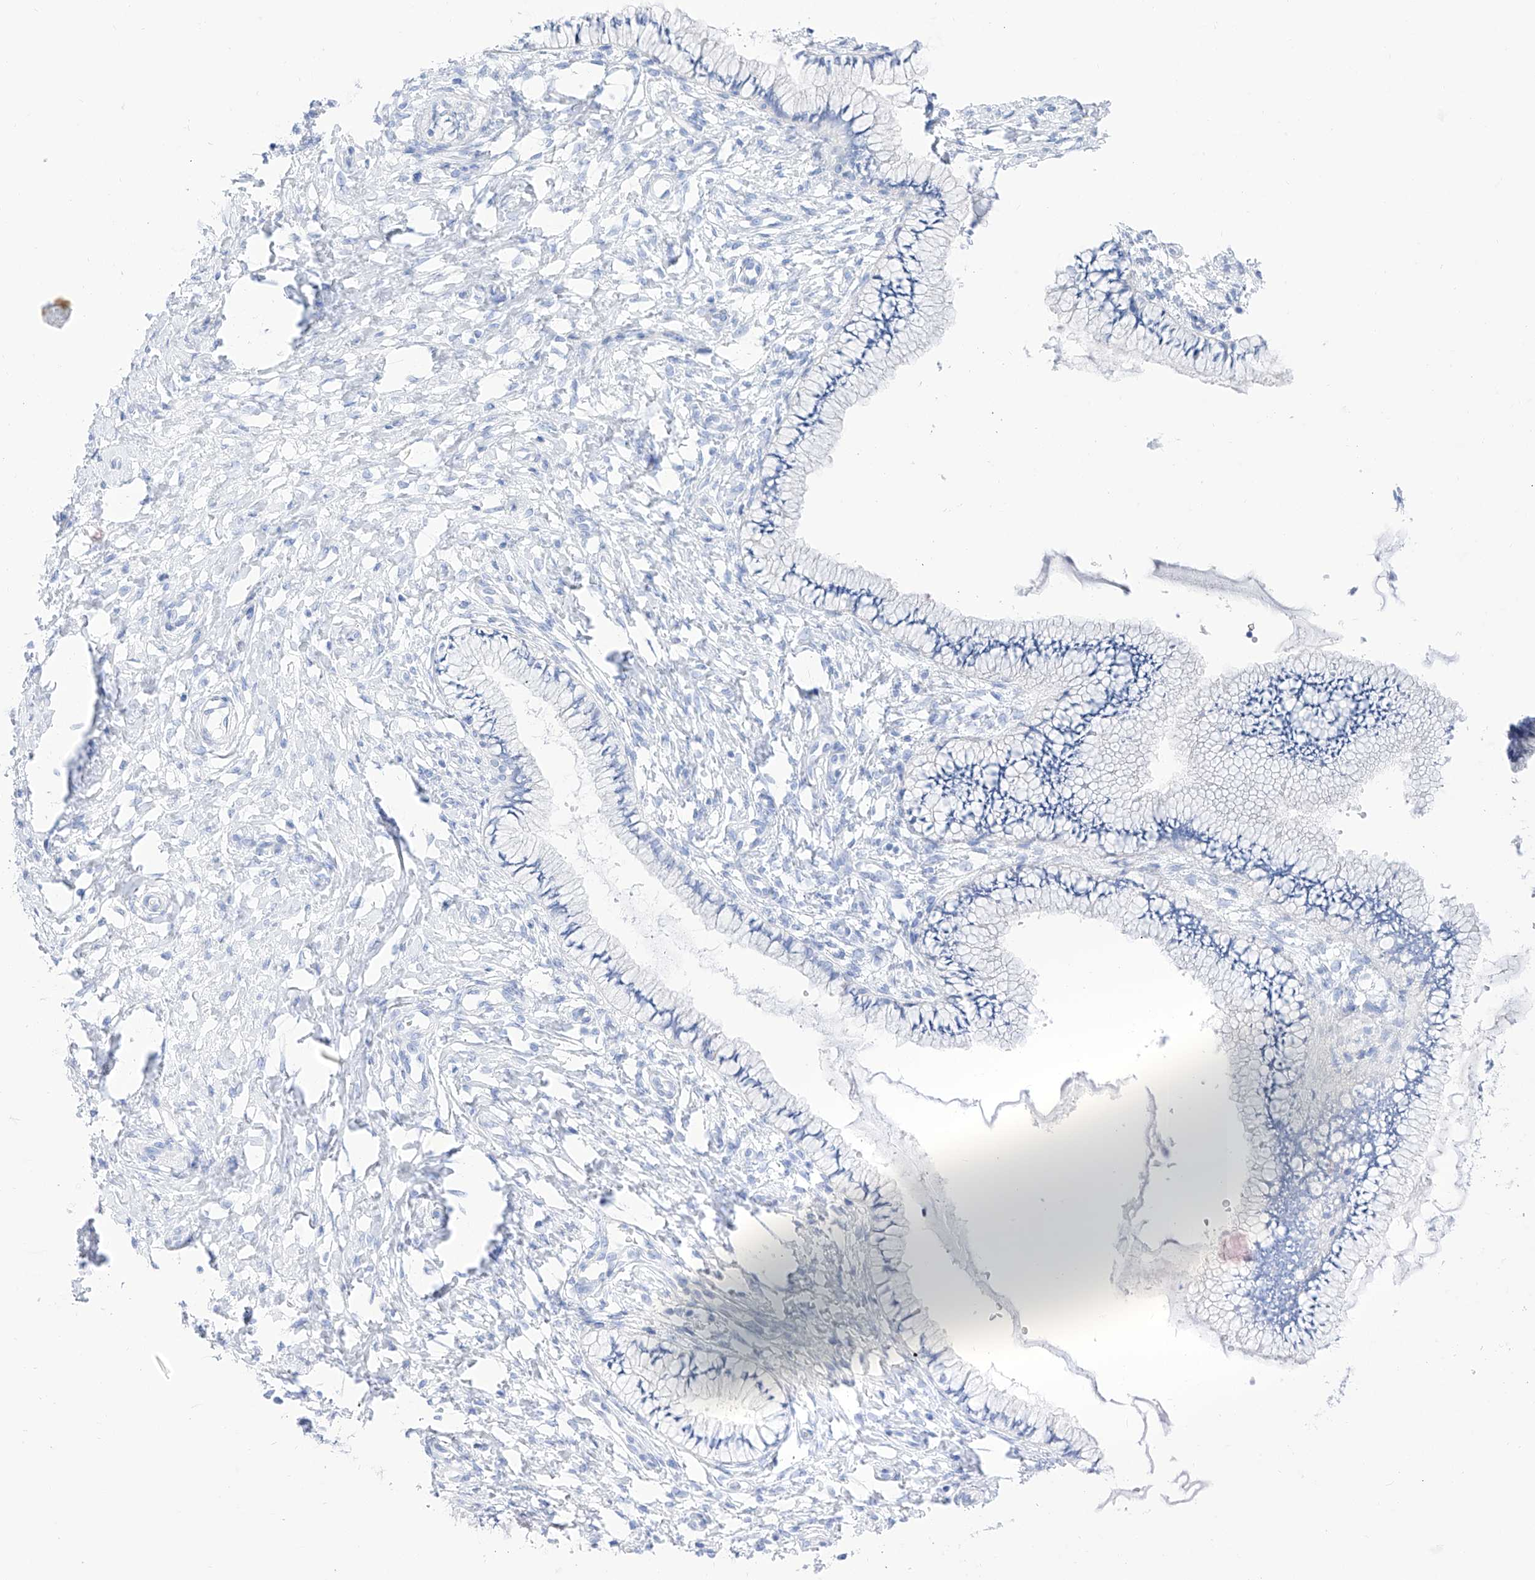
{"staining": {"intensity": "negative", "quantity": "none", "location": "none"}, "tissue": "cervix", "cell_type": "Glandular cells", "image_type": "normal", "snomed": [{"axis": "morphology", "description": "Normal tissue, NOS"}, {"axis": "topography", "description": "Cervix"}], "caption": "This is an immunohistochemistry (IHC) histopathology image of unremarkable cervix. There is no staining in glandular cells.", "gene": "TRPC7", "patient": {"sex": "female", "age": 36}}